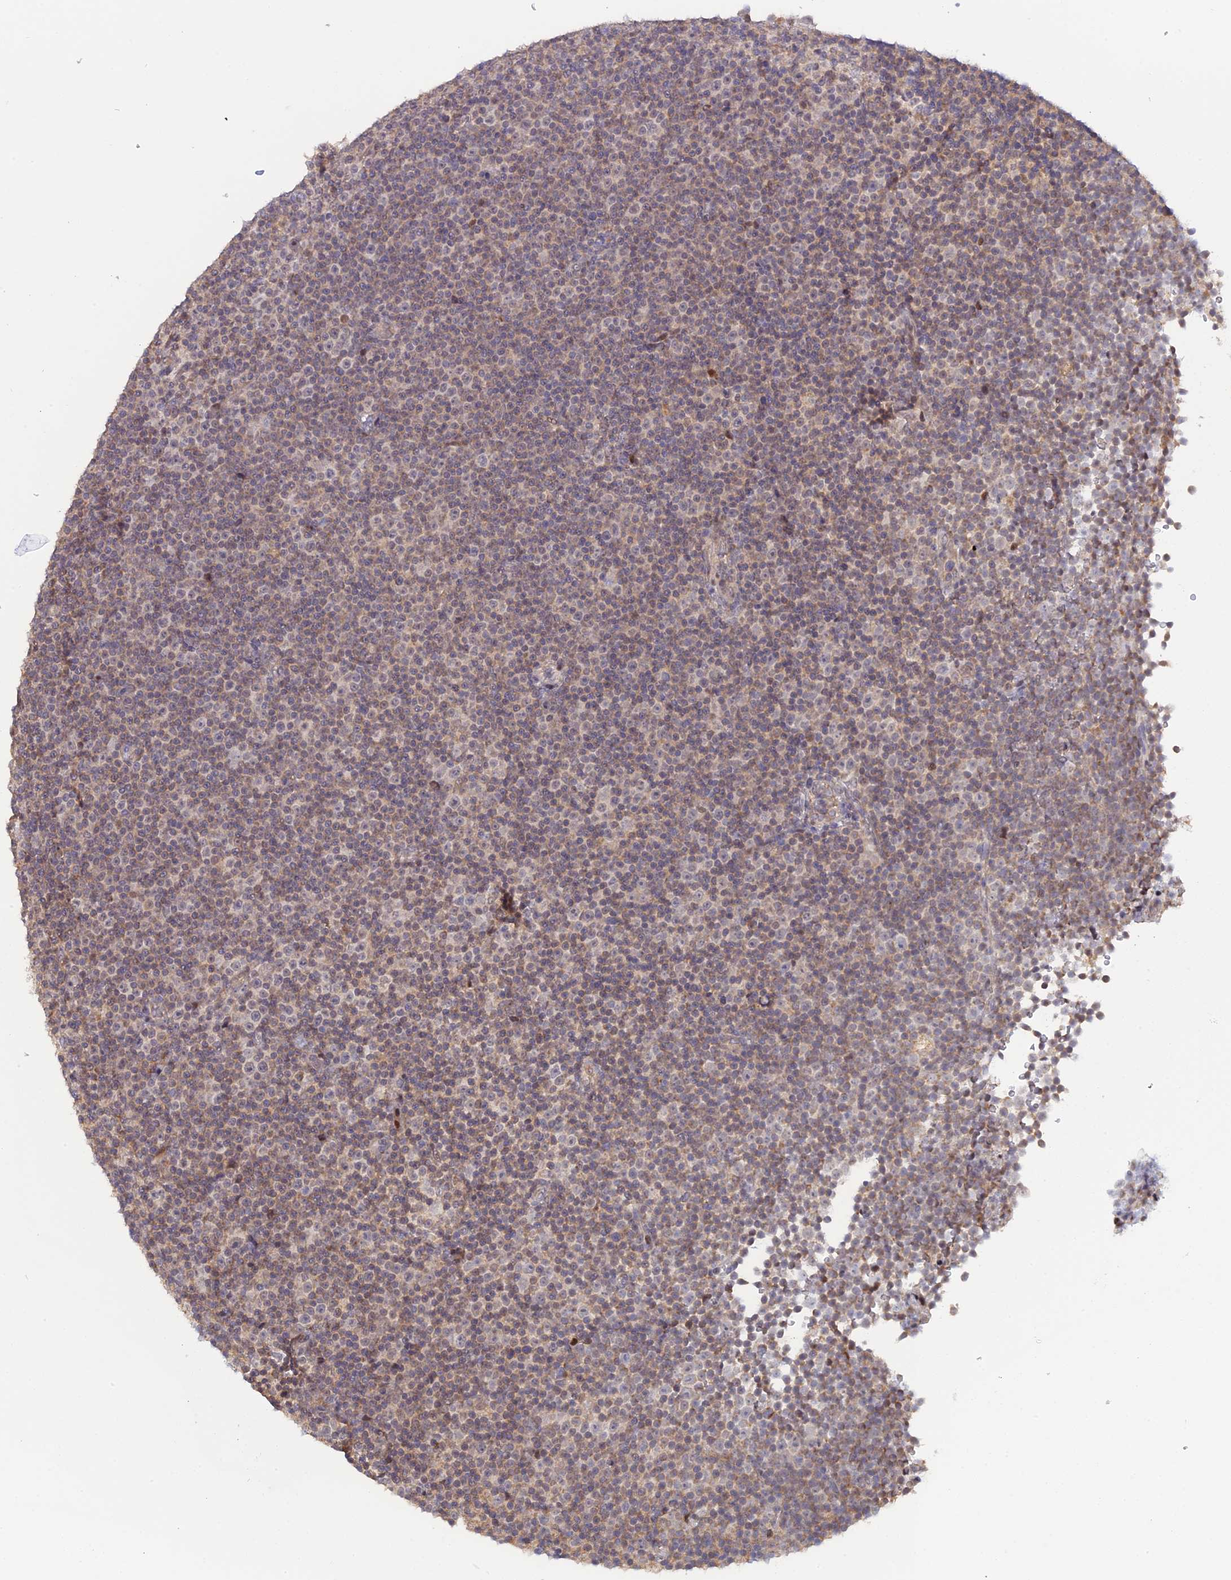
{"staining": {"intensity": "weak", "quantity": "25%-75%", "location": "cytoplasmic/membranous"}, "tissue": "lymphoma", "cell_type": "Tumor cells", "image_type": "cancer", "snomed": [{"axis": "morphology", "description": "Malignant lymphoma, non-Hodgkin's type, Low grade"}, {"axis": "topography", "description": "Lymph node"}], "caption": "About 25%-75% of tumor cells in human malignant lymphoma, non-Hodgkin's type (low-grade) reveal weak cytoplasmic/membranous protein staining as visualized by brown immunohistochemical staining.", "gene": "GSKIP", "patient": {"sex": "female", "age": 67}}